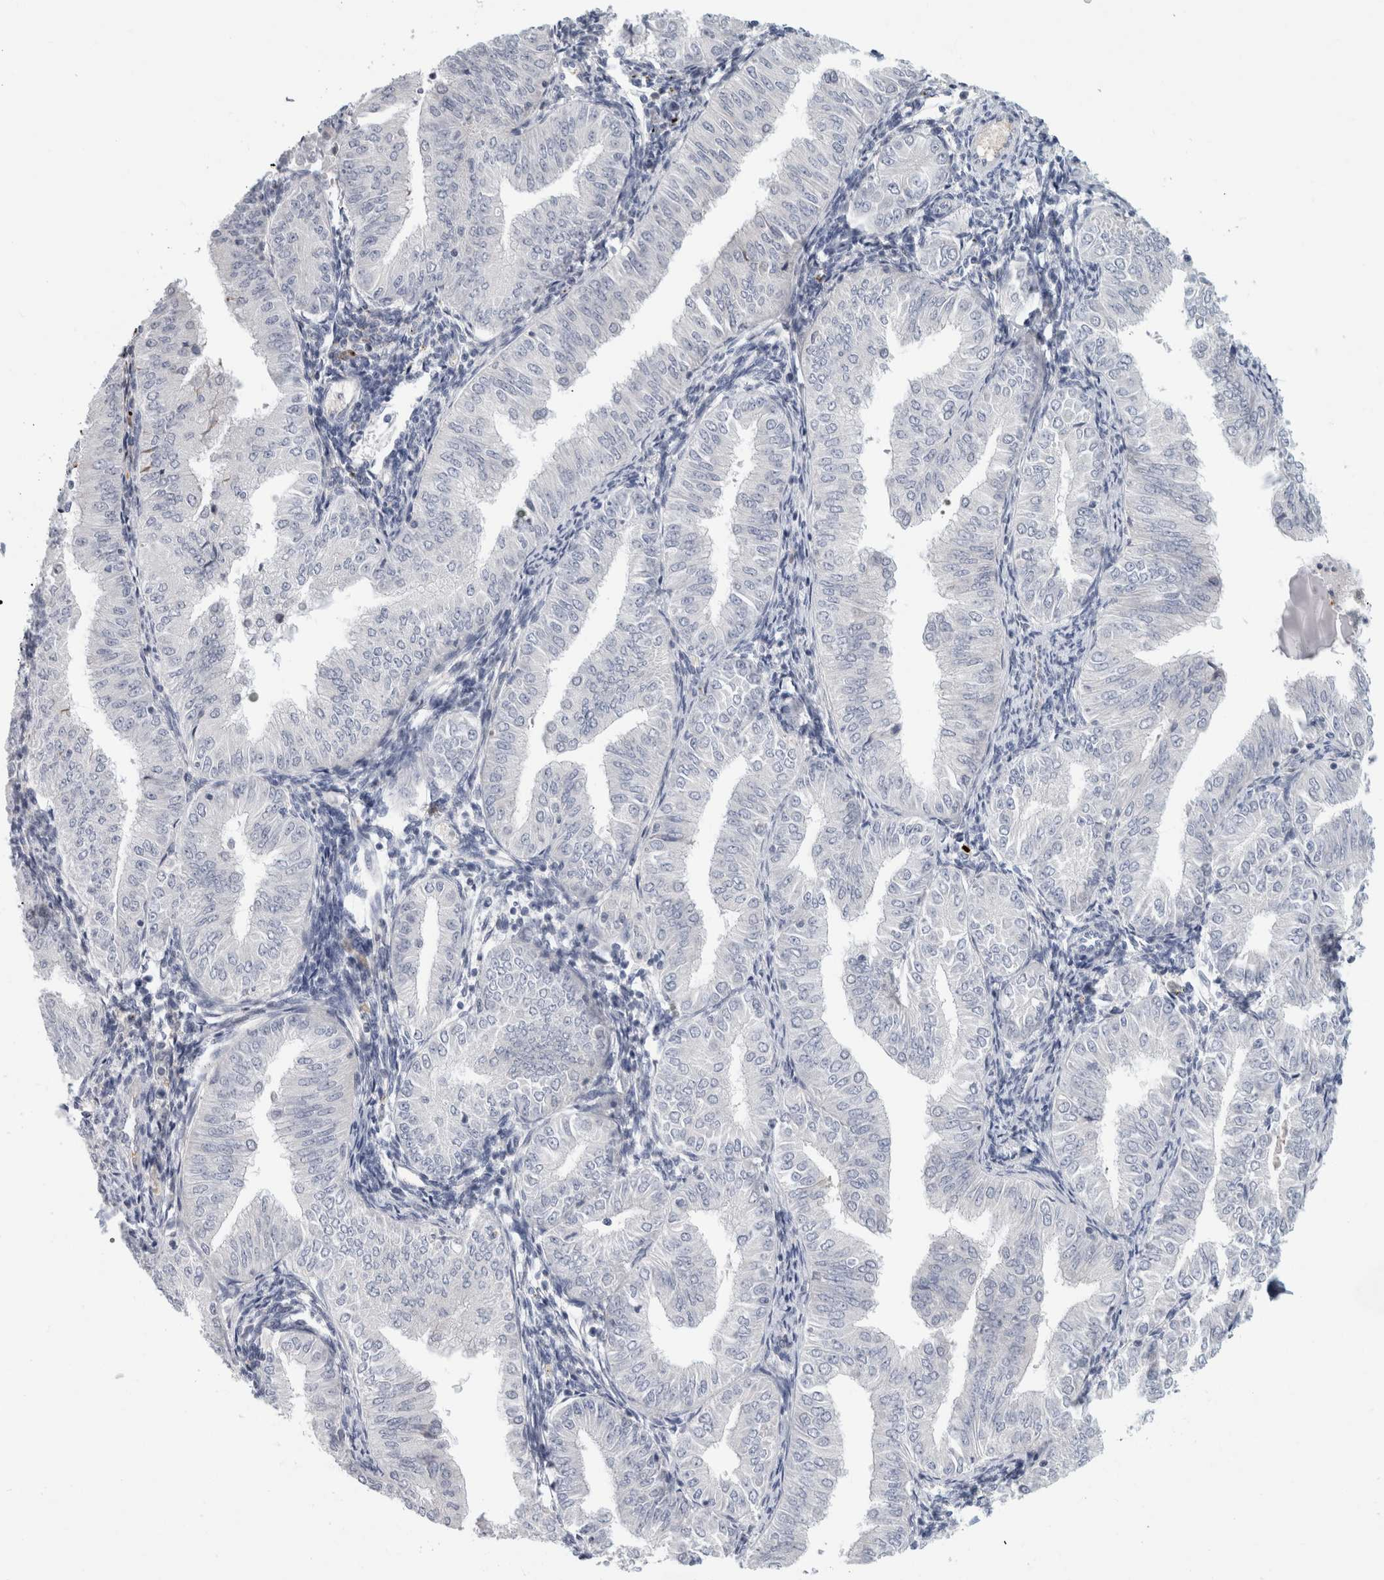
{"staining": {"intensity": "negative", "quantity": "none", "location": "none"}, "tissue": "endometrial cancer", "cell_type": "Tumor cells", "image_type": "cancer", "snomed": [{"axis": "morphology", "description": "Normal tissue, NOS"}, {"axis": "morphology", "description": "Adenocarcinoma, NOS"}, {"axis": "topography", "description": "Endometrium"}], "caption": "Immunohistochemical staining of human adenocarcinoma (endometrial) displays no significant staining in tumor cells.", "gene": "NIPA1", "patient": {"sex": "female", "age": 53}}